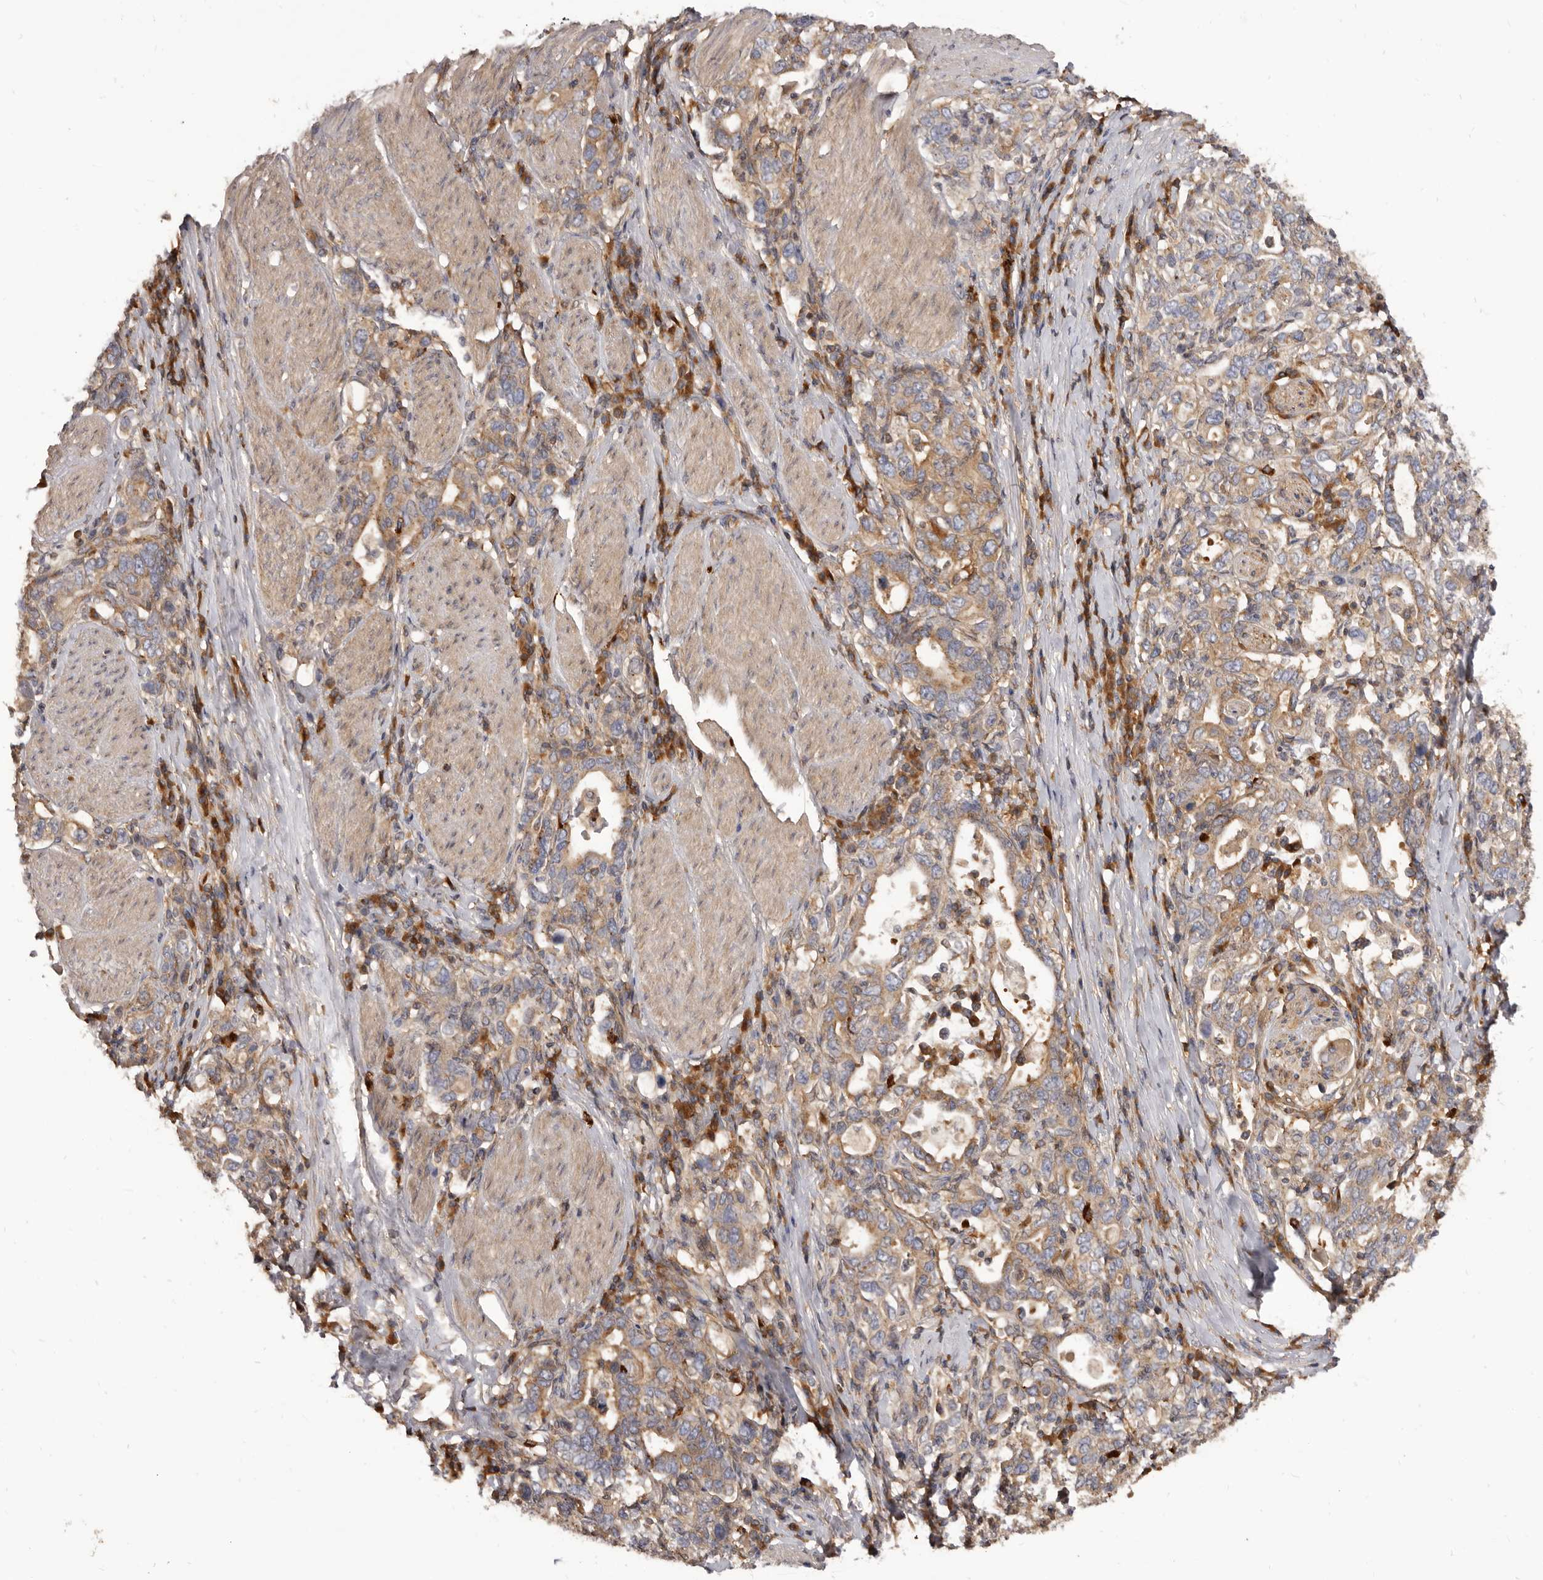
{"staining": {"intensity": "moderate", "quantity": ">75%", "location": "cytoplasmic/membranous"}, "tissue": "stomach cancer", "cell_type": "Tumor cells", "image_type": "cancer", "snomed": [{"axis": "morphology", "description": "Adenocarcinoma, NOS"}, {"axis": "topography", "description": "Stomach, upper"}], "caption": "High-power microscopy captured an IHC micrograph of adenocarcinoma (stomach), revealing moderate cytoplasmic/membranous staining in approximately >75% of tumor cells.", "gene": "ADAMTS20", "patient": {"sex": "male", "age": 62}}